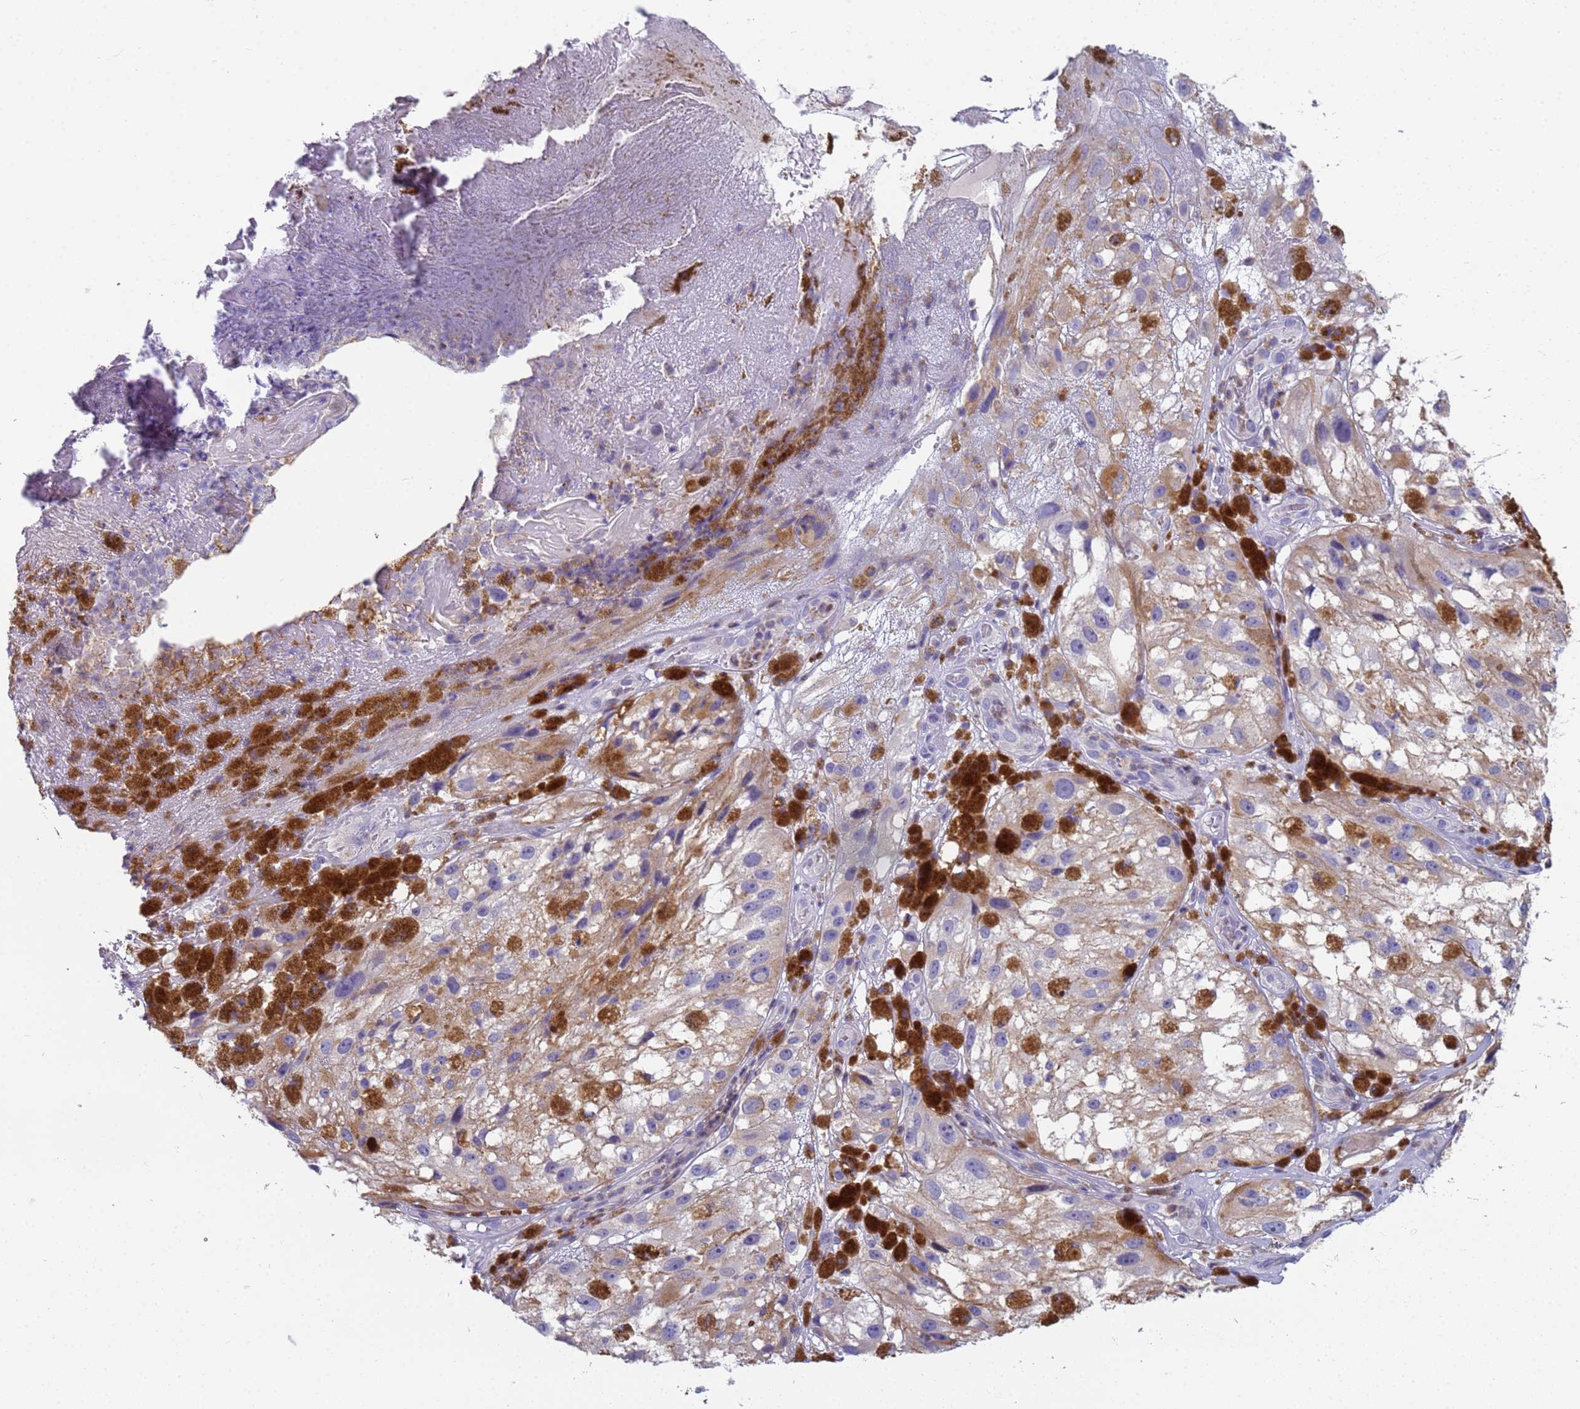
{"staining": {"intensity": "weak", "quantity": "<25%", "location": "cytoplasmic/membranous"}, "tissue": "melanoma", "cell_type": "Tumor cells", "image_type": "cancer", "snomed": [{"axis": "morphology", "description": "Malignant melanoma, NOS"}, {"axis": "topography", "description": "Skin"}], "caption": "This is a photomicrograph of immunohistochemistry (IHC) staining of melanoma, which shows no expression in tumor cells.", "gene": "CR1", "patient": {"sex": "male", "age": 88}}